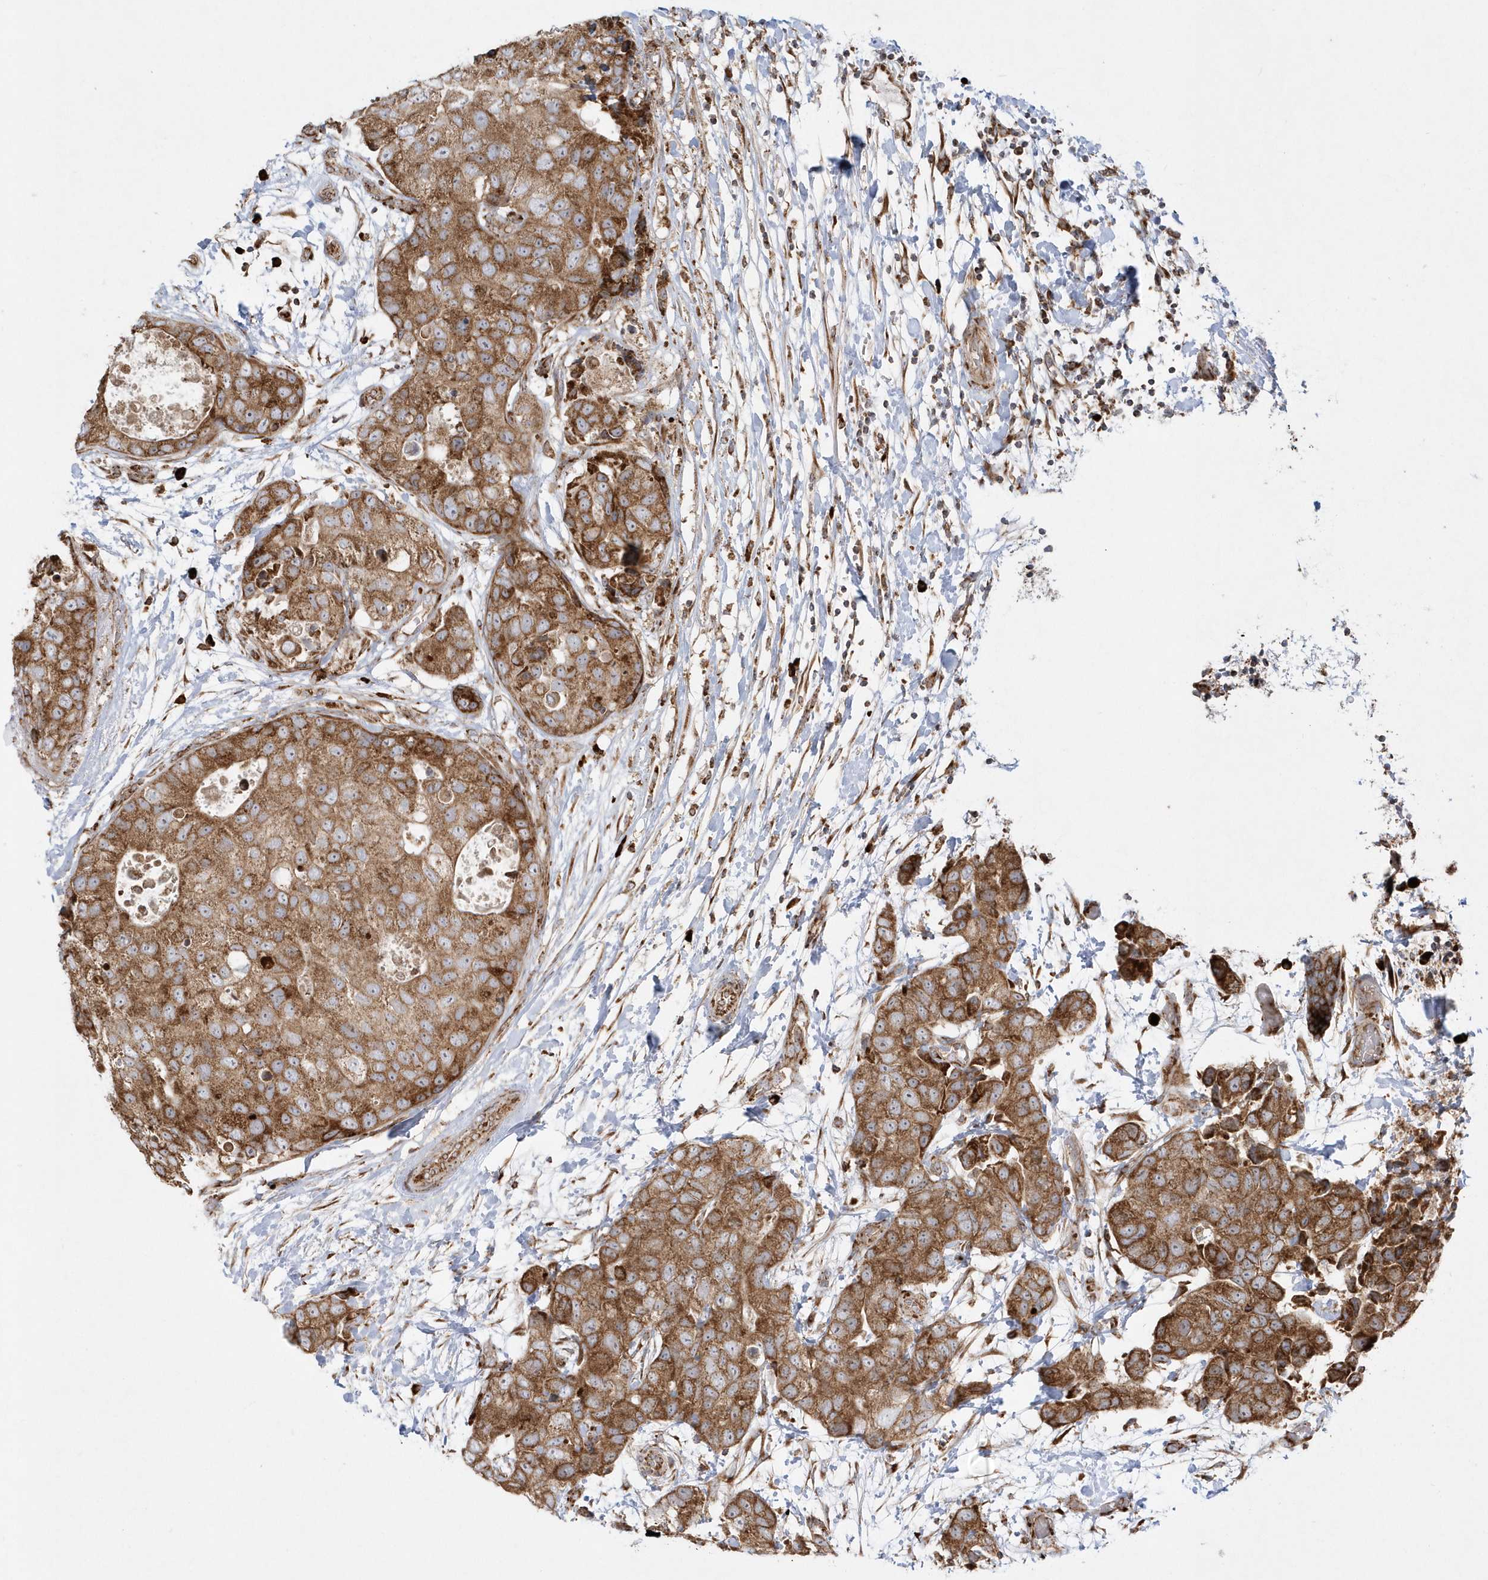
{"staining": {"intensity": "moderate", "quantity": ">75%", "location": "cytoplasmic/membranous"}, "tissue": "breast cancer", "cell_type": "Tumor cells", "image_type": "cancer", "snomed": [{"axis": "morphology", "description": "Duct carcinoma"}, {"axis": "topography", "description": "Breast"}], "caption": "A micrograph showing moderate cytoplasmic/membranous positivity in approximately >75% of tumor cells in breast infiltrating ductal carcinoma, as visualized by brown immunohistochemical staining.", "gene": "SH3BP2", "patient": {"sex": "female", "age": 62}}